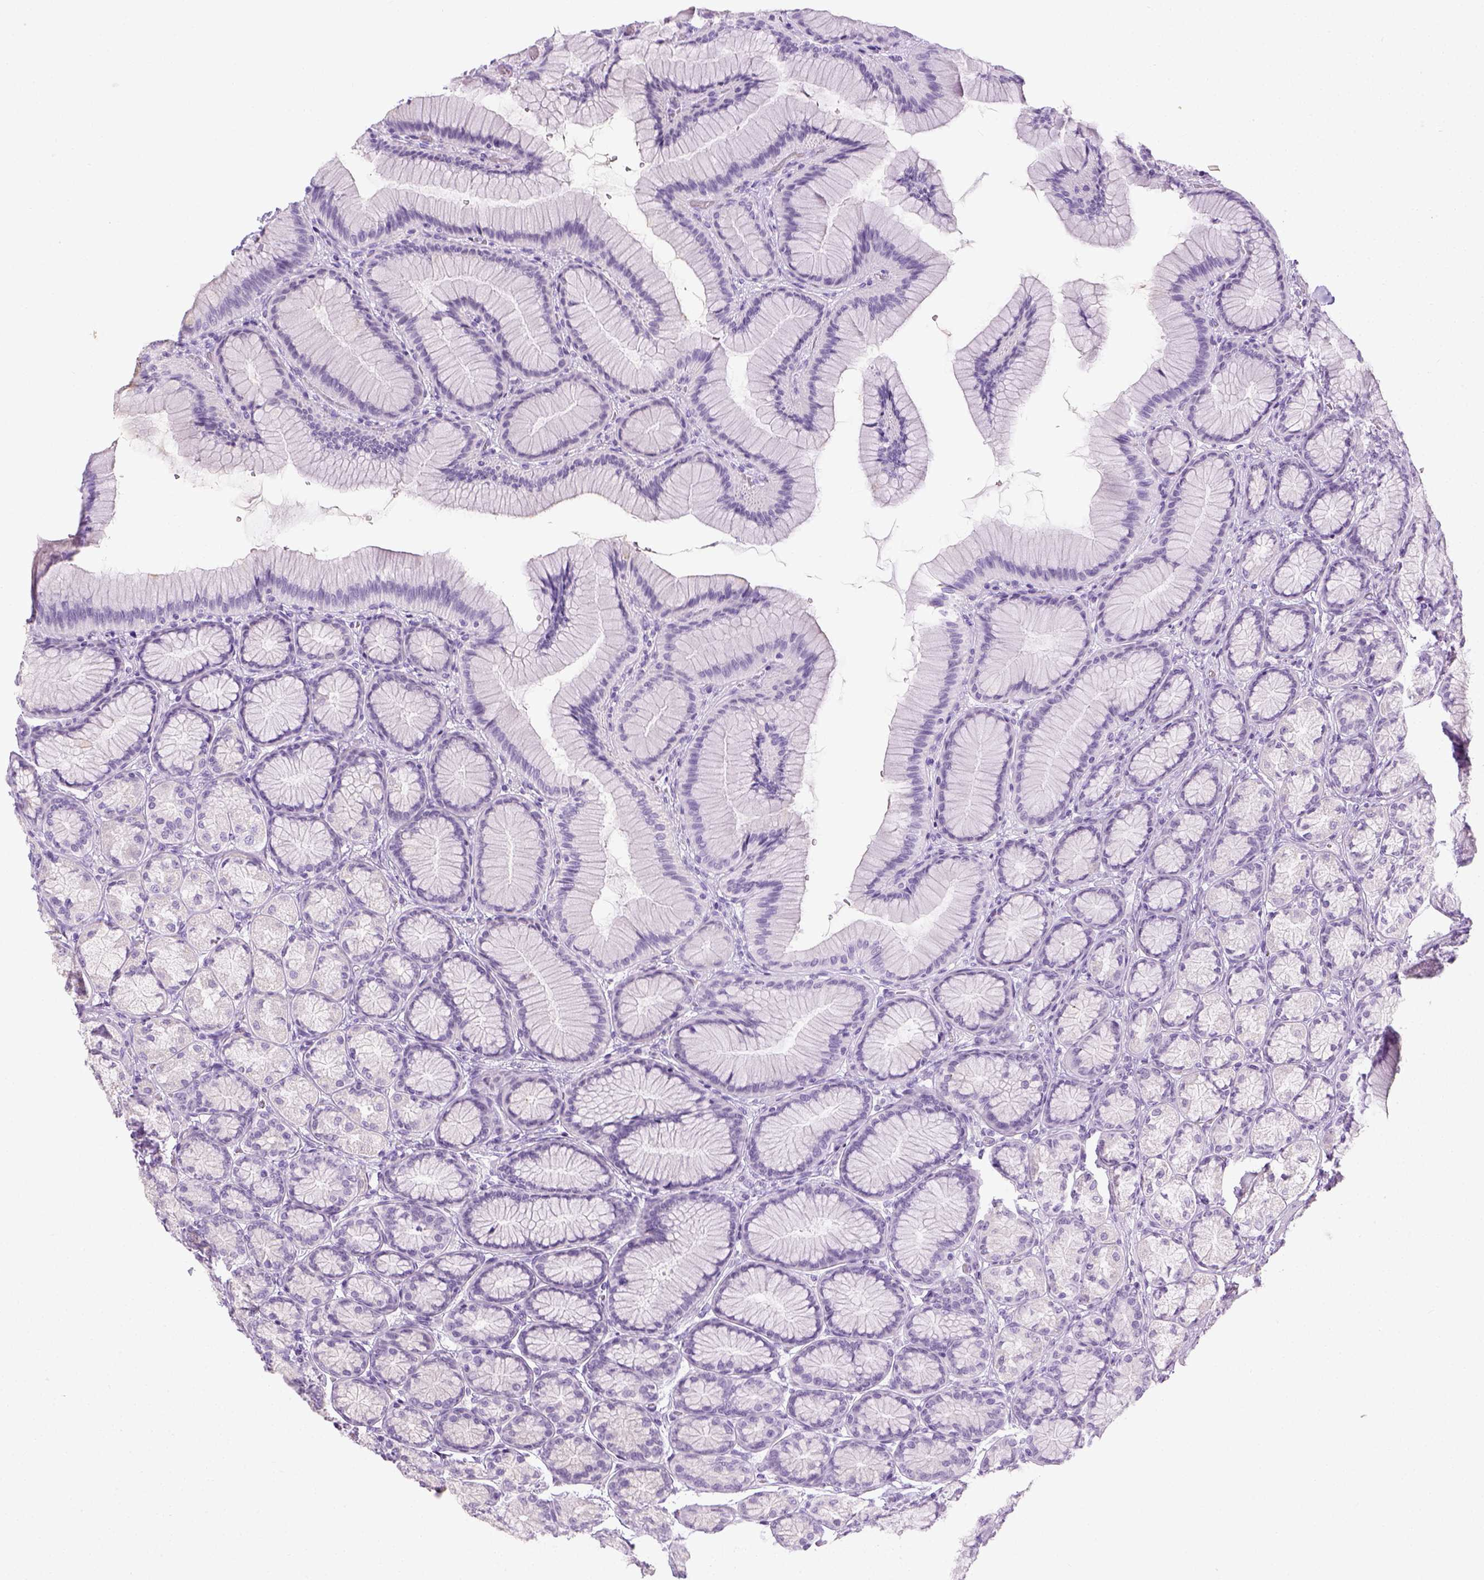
{"staining": {"intensity": "negative", "quantity": "none", "location": "none"}, "tissue": "stomach", "cell_type": "Glandular cells", "image_type": "normal", "snomed": [{"axis": "morphology", "description": "Normal tissue, NOS"}, {"axis": "morphology", "description": "Adenocarcinoma, NOS"}, {"axis": "morphology", "description": "Adenocarcinoma, High grade"}, {"axis": "topography", "description": "Stomach, upper"}, {"axis": "topography", "description": "Stomach"}], "caption": "IHC photomicrograph of unremarkable stomach: human stomach stained with DAB (3,3'-diaminobenzidine) shows no significant protein staining in glandular cells.", "gene": "LGSN", "patient": {"sex": "female", "age": 65}}